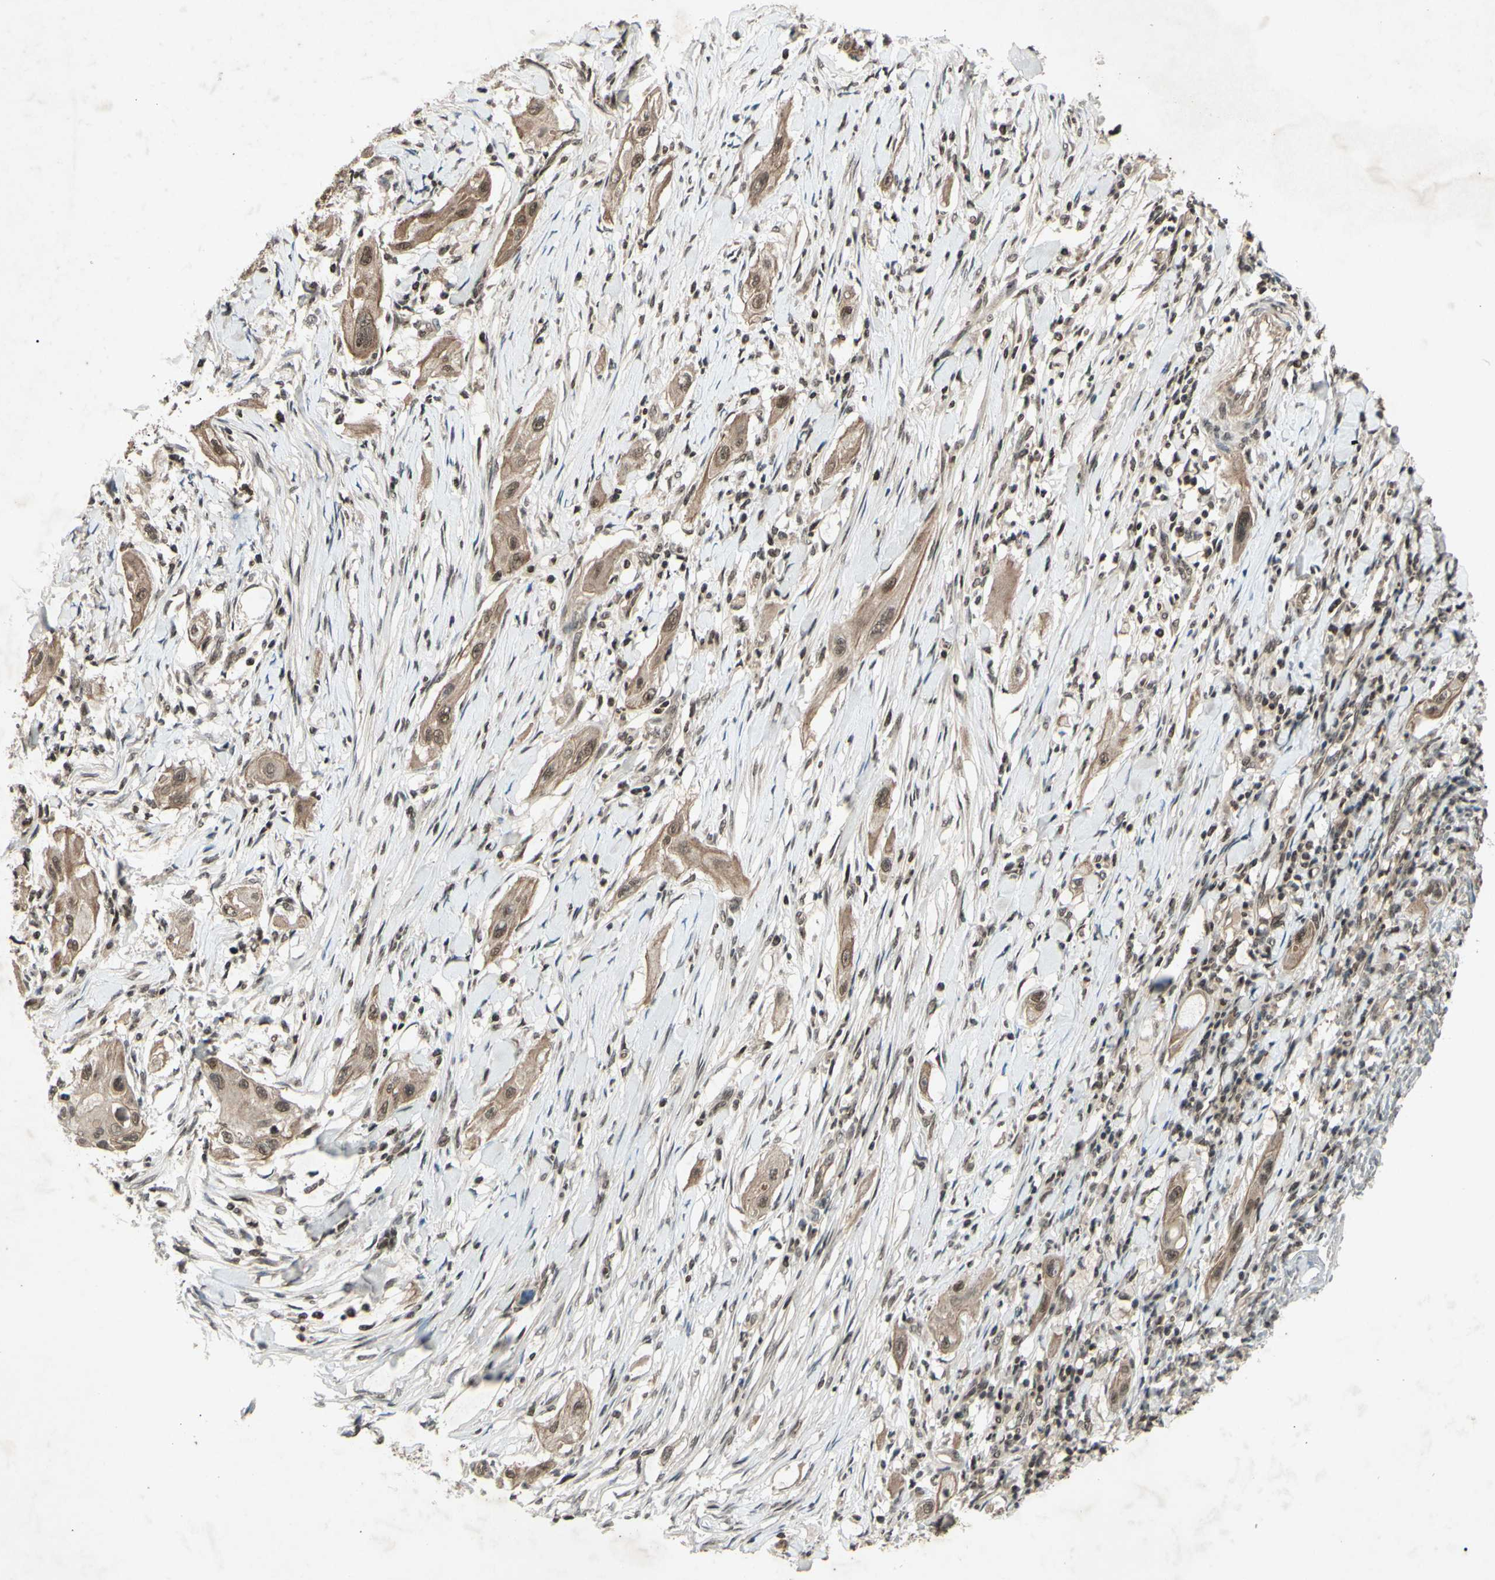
{"staining": {"intensity": "moderate", "quantity": ">75%", "location": "cytoplasmic/membranous,nuclear"}, "tissue": "lung cancer", "cell_type": "Tumor cells", "image_type": "cancer", "snomed": [{"axis": "morphology", "description": "Squamous cell carcinoma, NOS"}, {"axis": "topography", "description": "Lung"}], "caption": "Human squamous cell carcinoma (lung) stained with a brown dye displays moderate cytoplasmic/membranous and nuclear positive staining in approximately >75% of tumor cells.", "gene": "SNW1", "patient": {"sex": "female", "age": 47}}